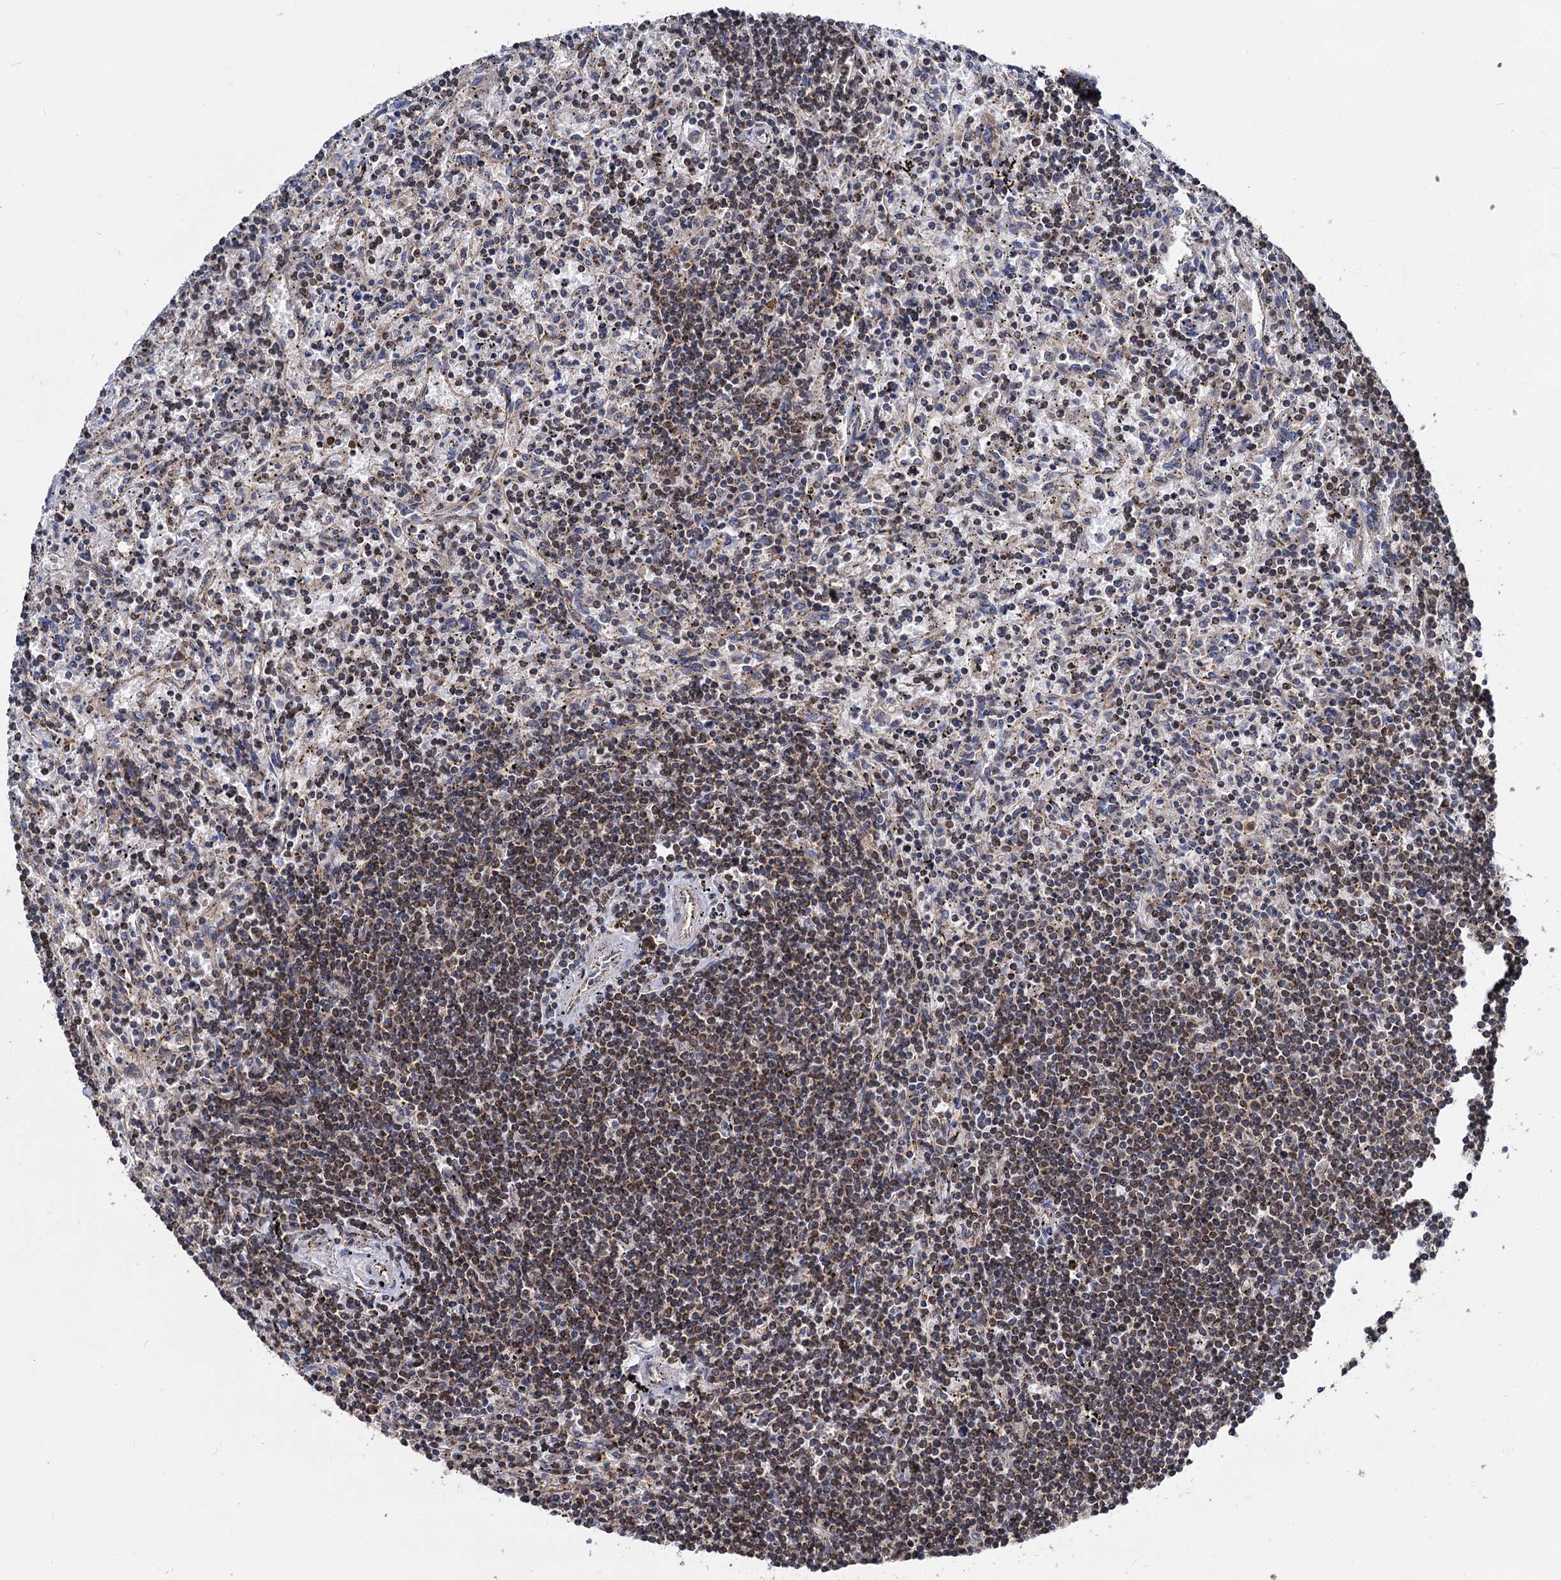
{"staining": {"intensity": "moderate", "quantity": "25%-75%", "location": "cytoplasmic/membranous"}, "tissue": "lymphoma", "cell_type": "Tumor cells", "image_type": "cancer", "snomed": [{"axis": "morphology", "description": "Malignant lymphoma, non-Hodgkin's type, Low grade"}, {"axis": "topography", "description": "Spleen"}], "caption": "This image shows lymphoma stained with immunohistochemistry to label a protein in brown. The cytoplasmic/membranous of tumor cells show moderate positivity for the protein. Nuclei are counter-stained blue.", "gene": "TIMM10", "patient": {"sex": "male", "age": 76}}